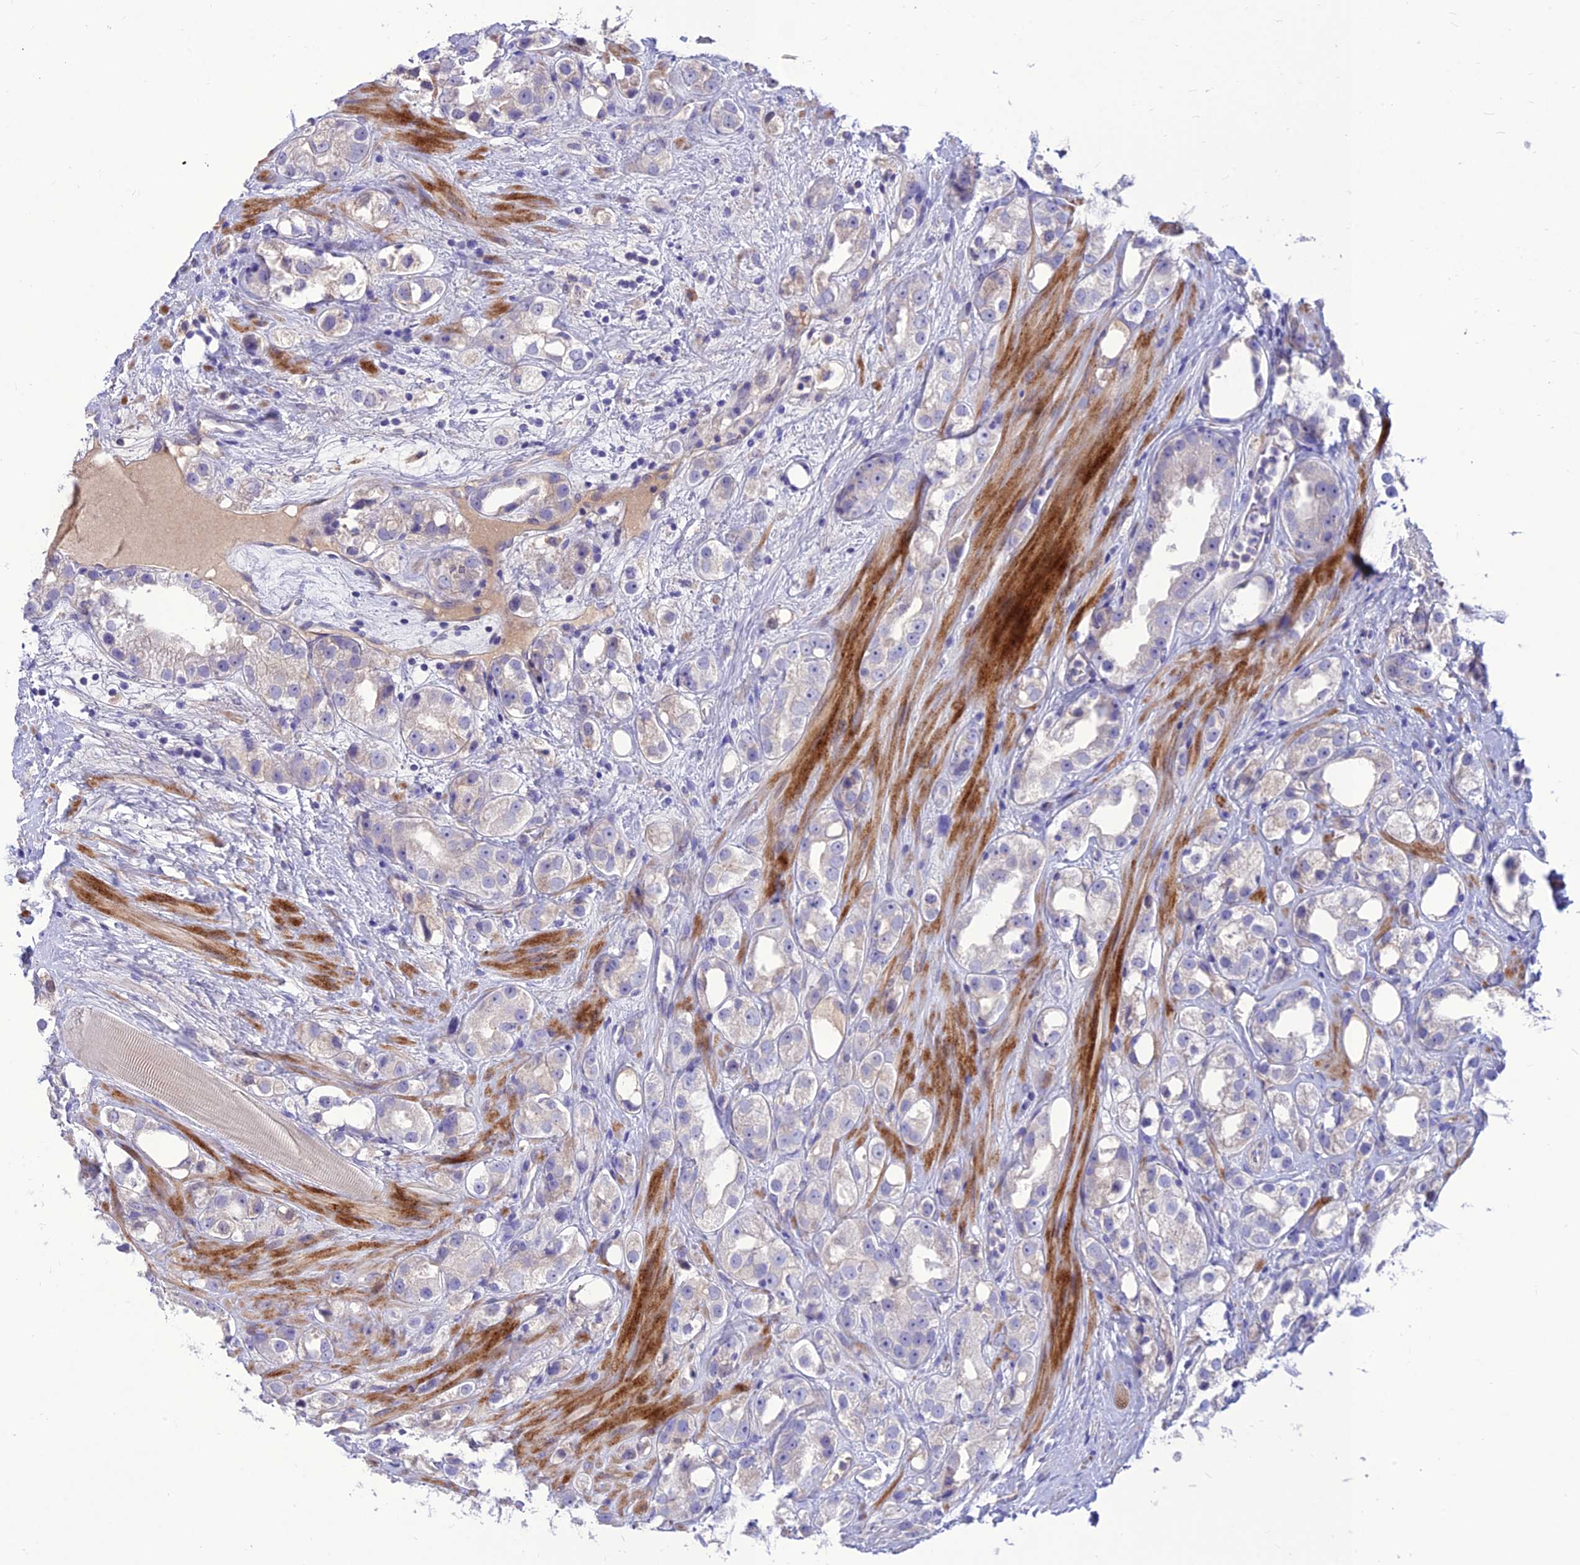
{"staining": {"intensity": "negative", "quantity": "none", "location": "none"}, "tissue": "prostate cancer", "cell_type": "Tumor cells", "image_type": "cancer", "snomed": [{"axis": "morphology", "description": "Adenocarcinoma, NOS"}, {"axis": "topography", "description": "Prostate"}], "caption": "Tumor cells show no significant protein expression in prostate cancer.", "gene": "TEKT3", "patient": {"sex": "male", "age": 79}}